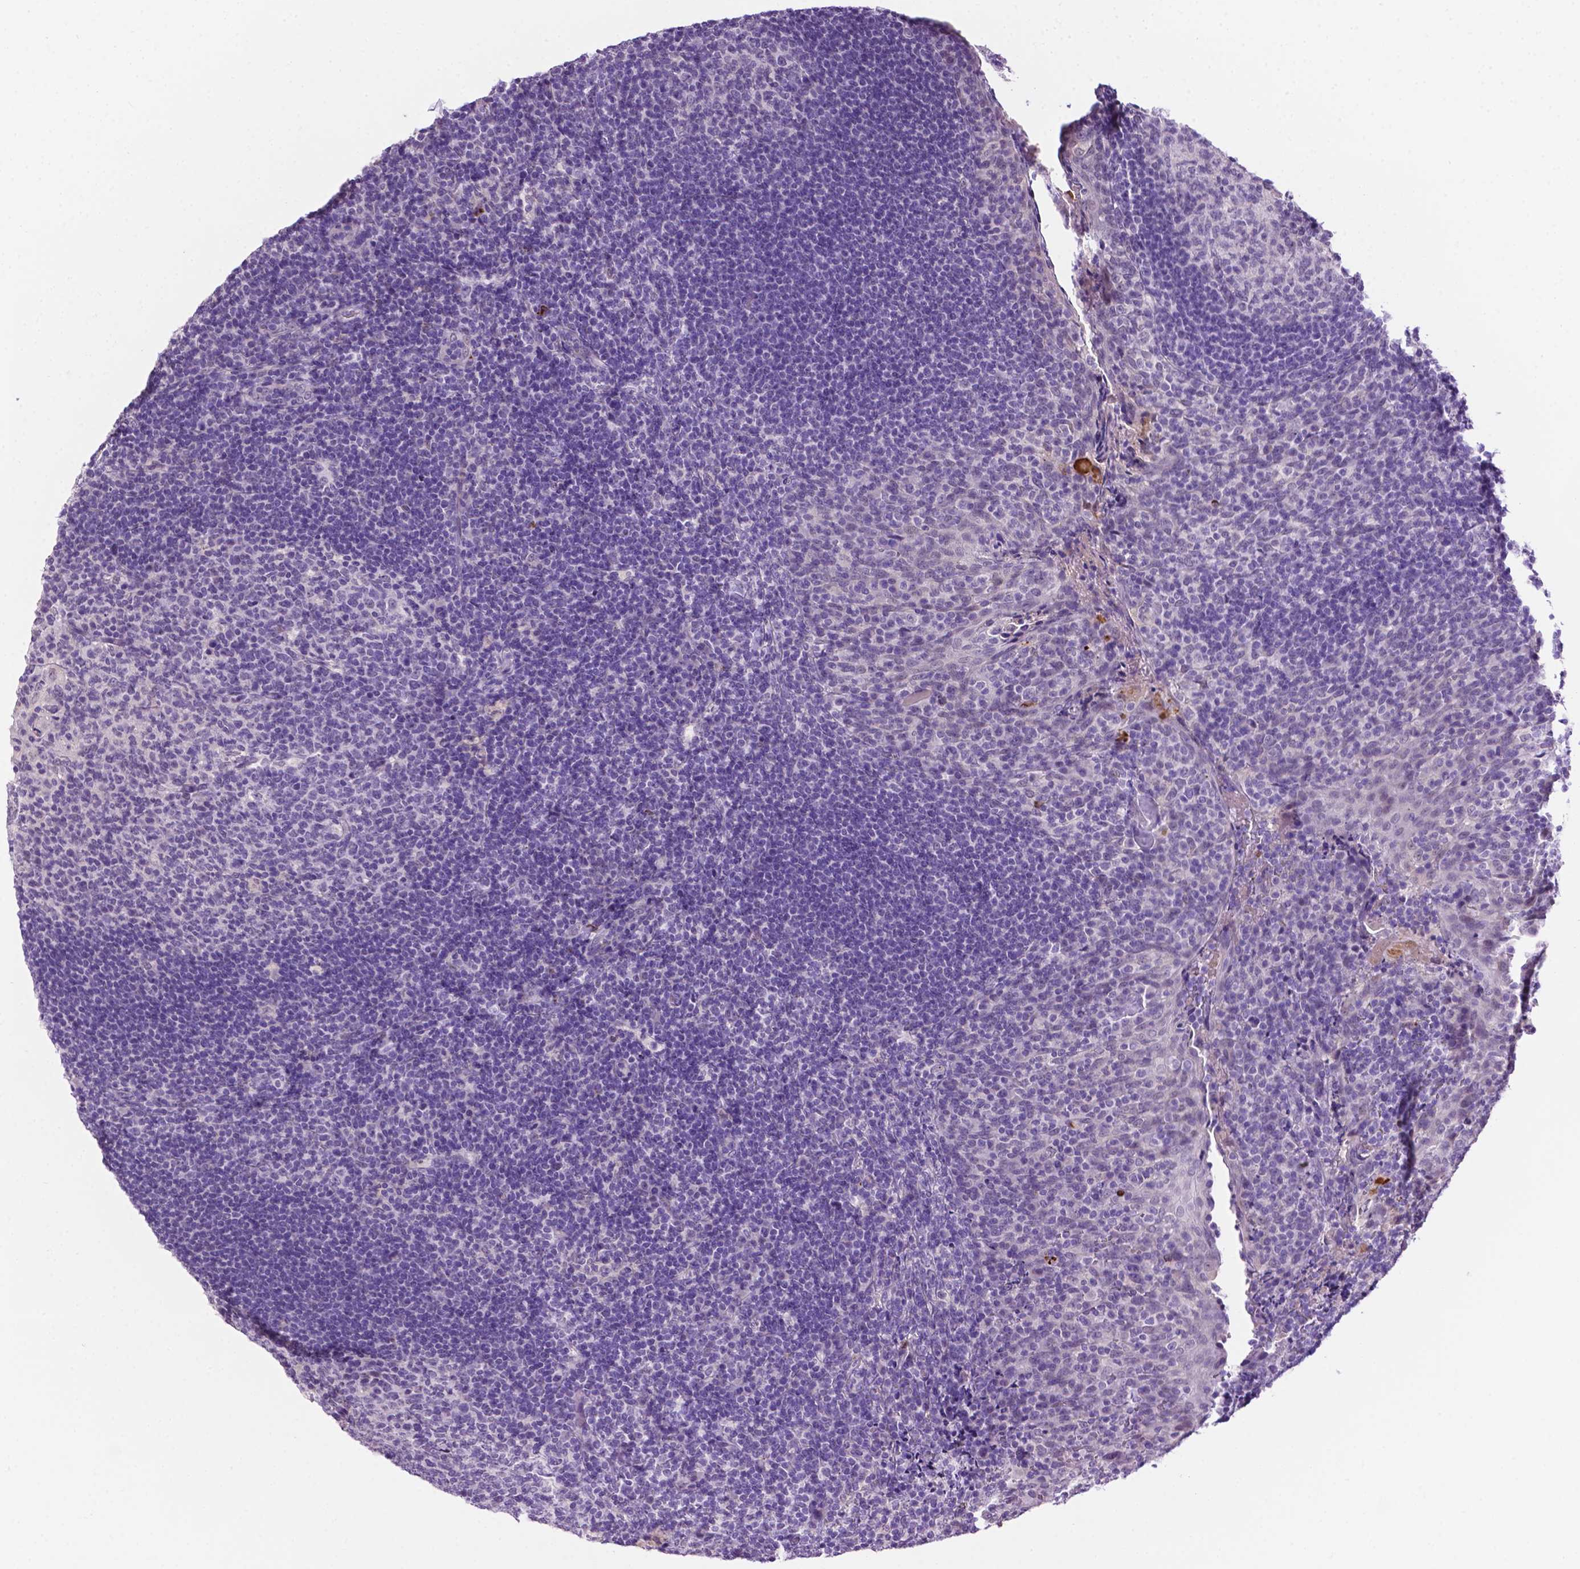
{"staining": {"intensity": "negative", "quantity": "none", "location": "none"}, "tissue": "tonsil", "cell_type": "Germinal center cells", "image_type": "normal", "snomed": [{"axis": "morphology", "description": "Normal tissue, NOS"}, {"axis": "topography", "description": "Tonsil"}], "caption": "Immunohistochemistry micrograph of benign tonsil: human tonsil stained with DAB (3,3'-diaminobenzidine) shows no significant protein expression in germinal center cells. The staining is performed using DAB brown chromogen with nuclei counter-stained in using hematoxylin.", "gene": "MMP27", "patient": {"sex": "female", "age": 10}}